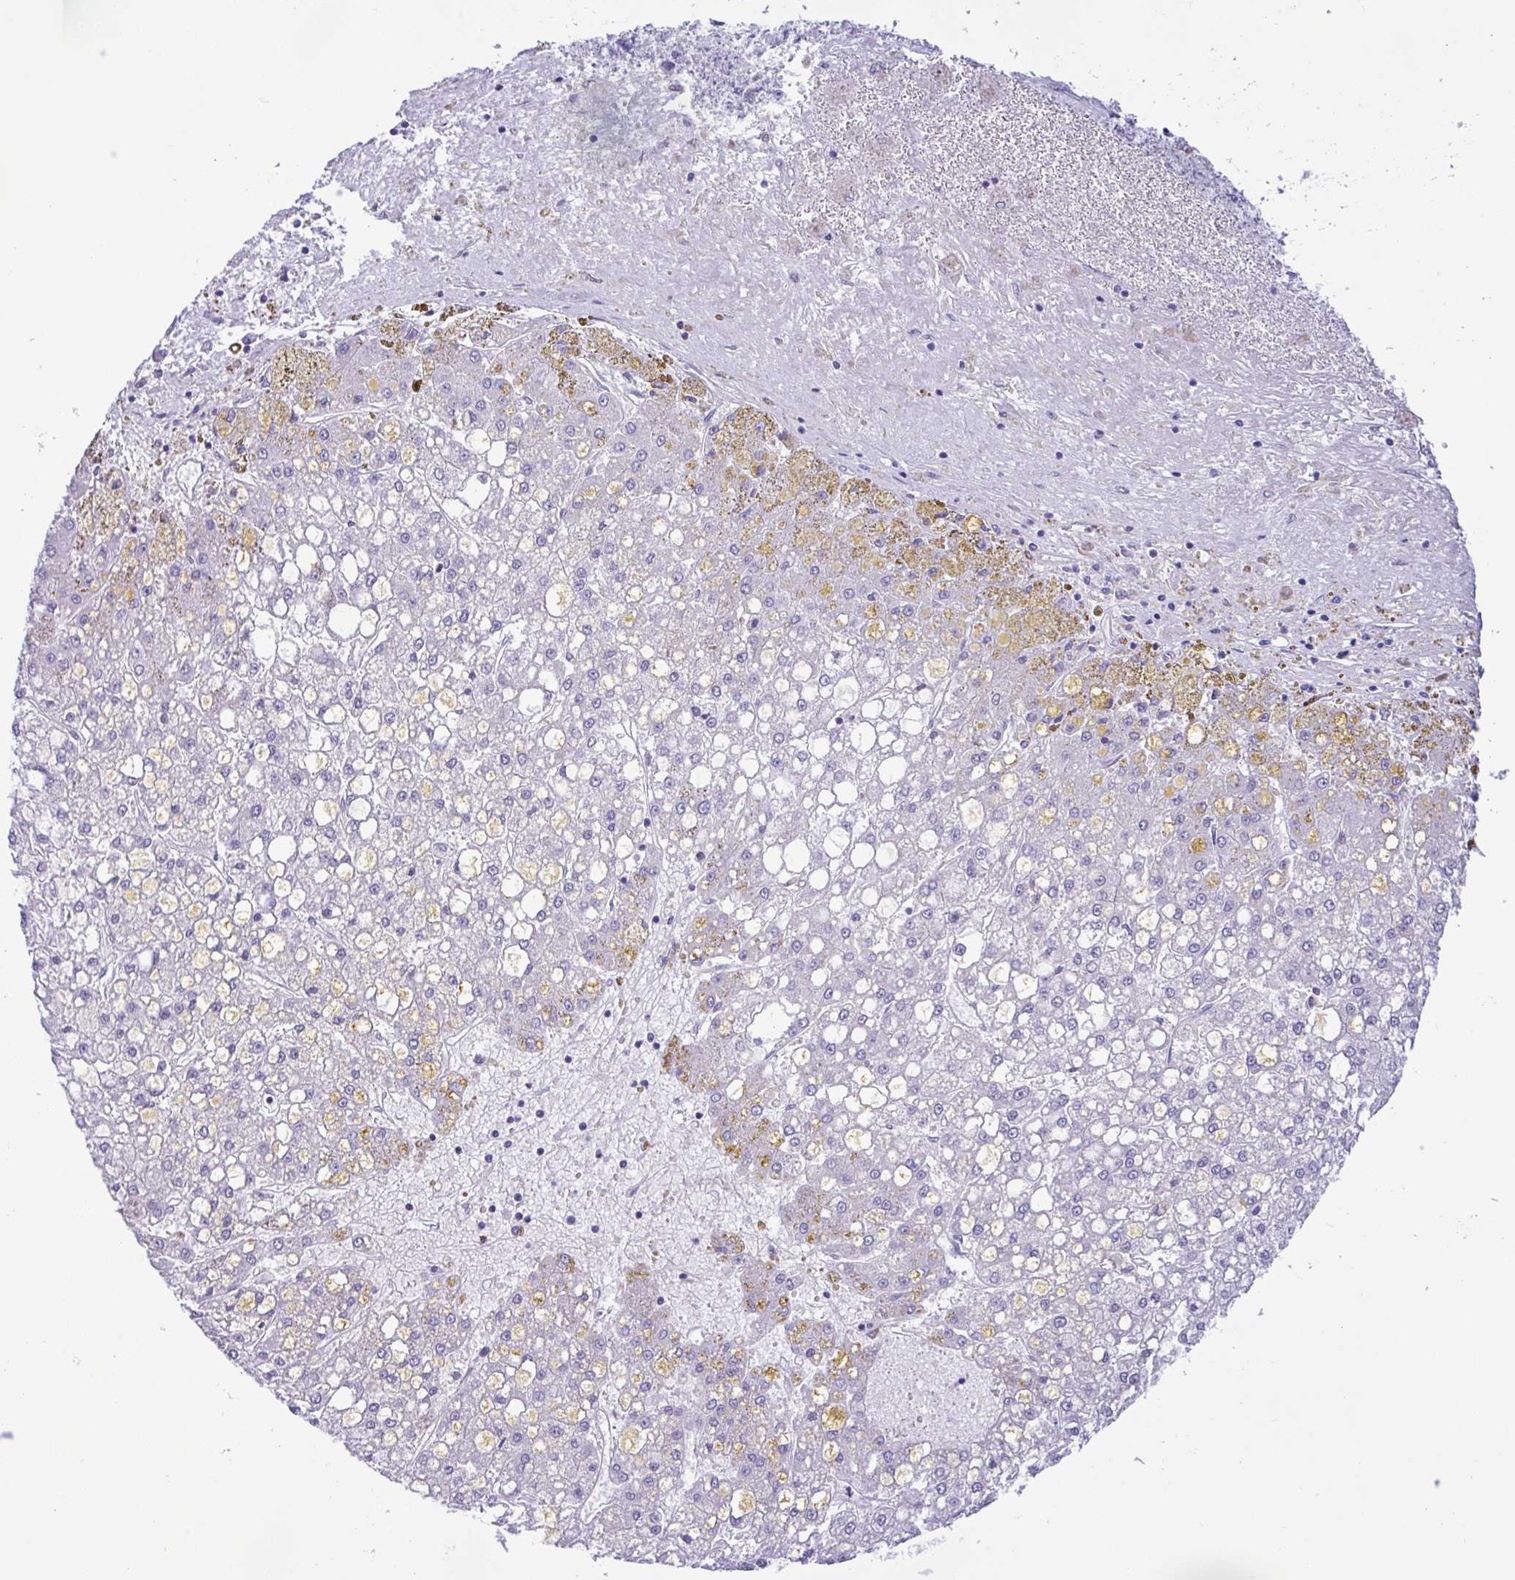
{"staining": {"intensity": "negative", "quantity": "none", "location": "none"}, "tissue": "liver cancer", "cell_type": "Tumor cells", "image_type": "cancer", "snomed": [{"axis": "morphology", "description": "Carcinoma, Hepatocellular, NOS"}, {"axis": "topography", "description": "Liver"}], "caption": "Tumor cells show no significant expression in liver cancer. The staining is performed using DAB (3,3'-diaminobenzidine) brown chromogen with nuclei counter-stained in using hematoxylin.", "gene": "SREBF1", "patient": {"sex": "male", "age": 67}}